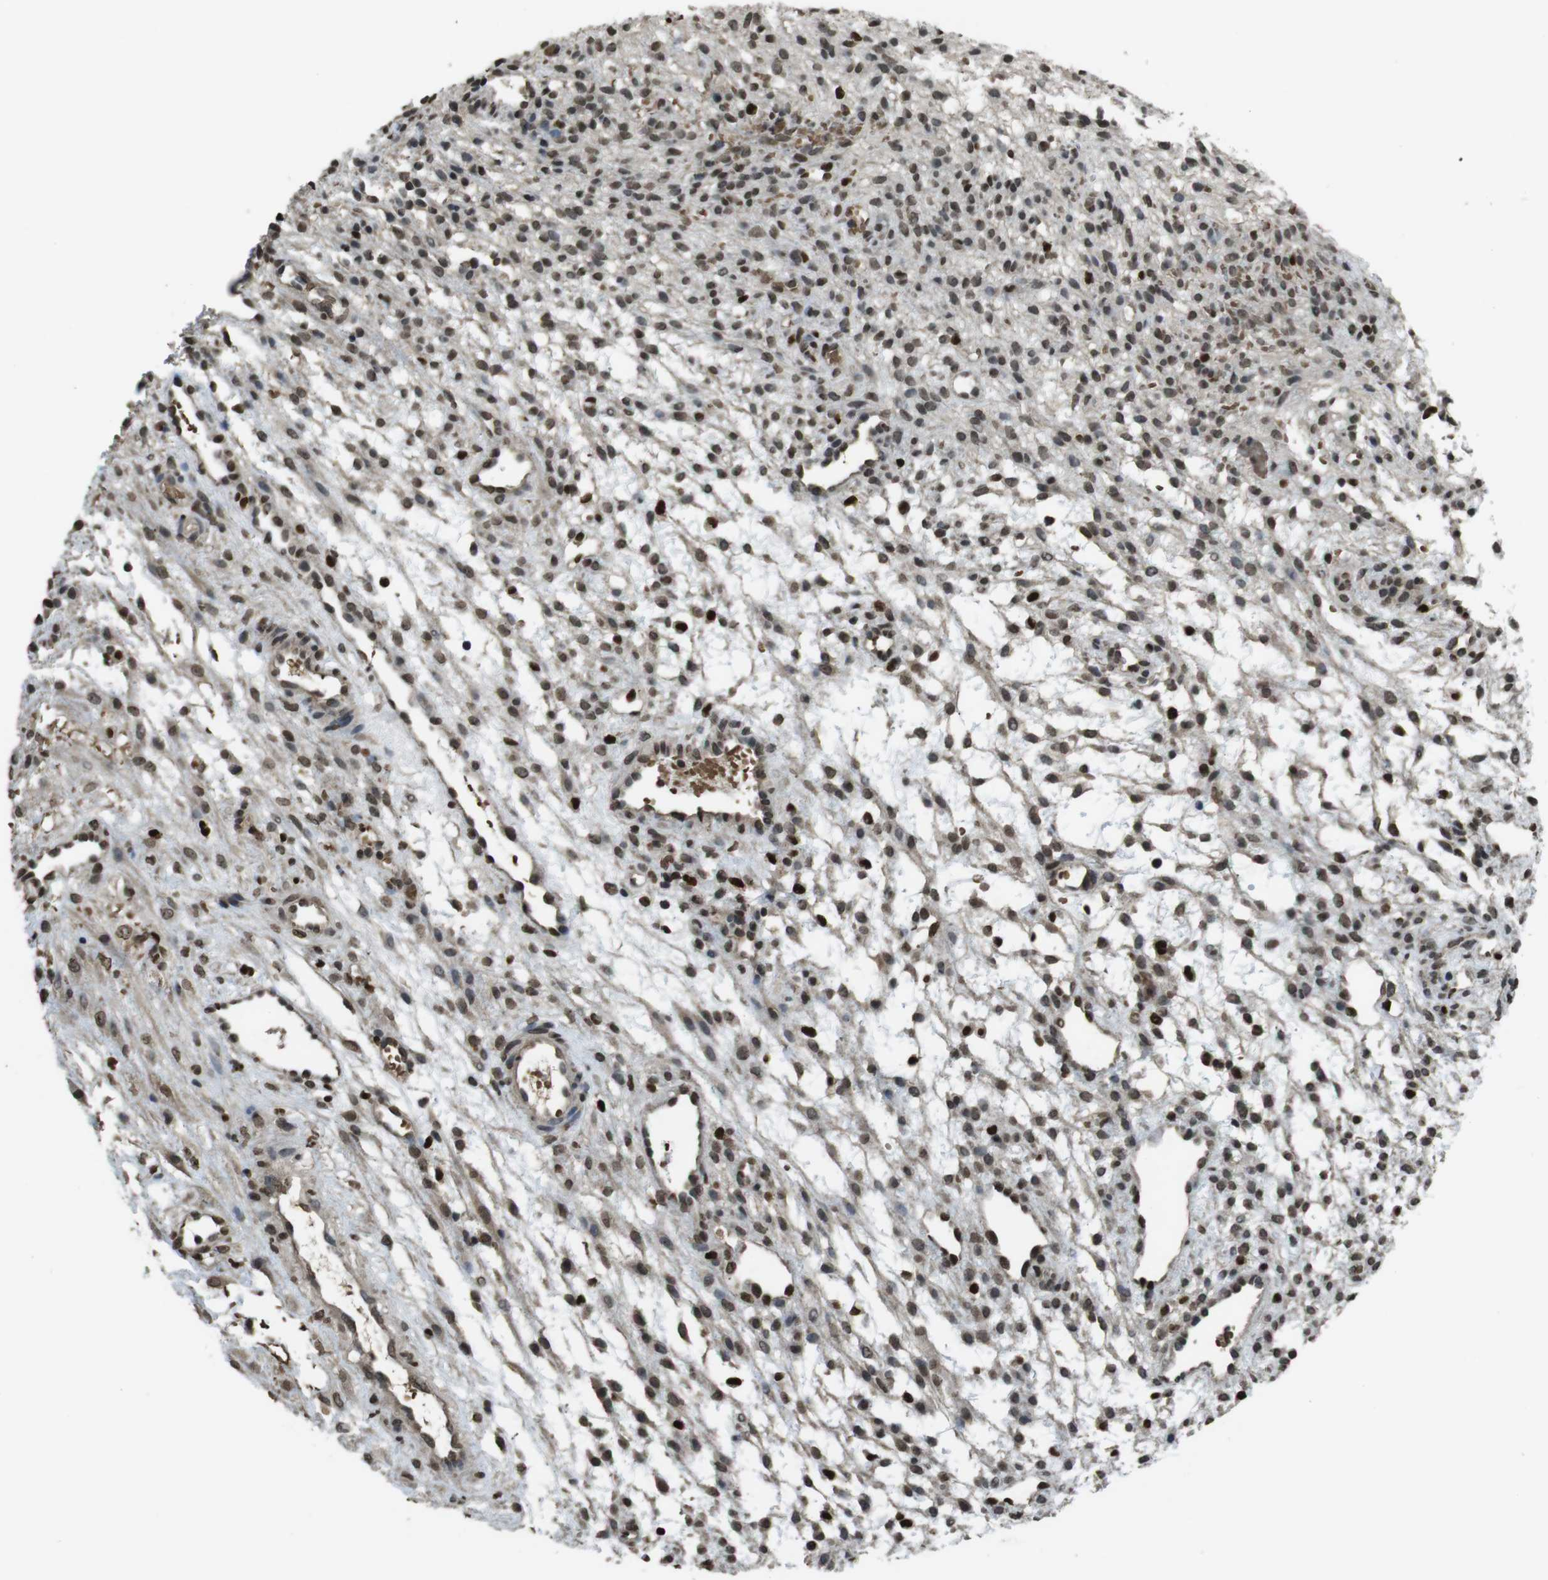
{"staining": {"intensity": "moderate", "quantity": ">75%", "location": "nuclear"}, "tissue": "ovary", "cell_type": "Follicle cells", "image_type": "normal", "snomed": [{"axis": "morphology", "description": "Normal tissue, NOS"}, {"axis": "morphology", "description": "Cyst, NOS"}, {"axis": "topography", "description": "Ovary"}], "caption": "A high-resolution photomicrograph shows immunohistochemistry staining of benign ovary, which exhibits moderate nuclear expression in about >75% of follicle cells. (brown staining indicates protein expression, while blue staining denotes nuclei).", "gene": "MAF", "patient": {"sex": "female", "age": 18}}